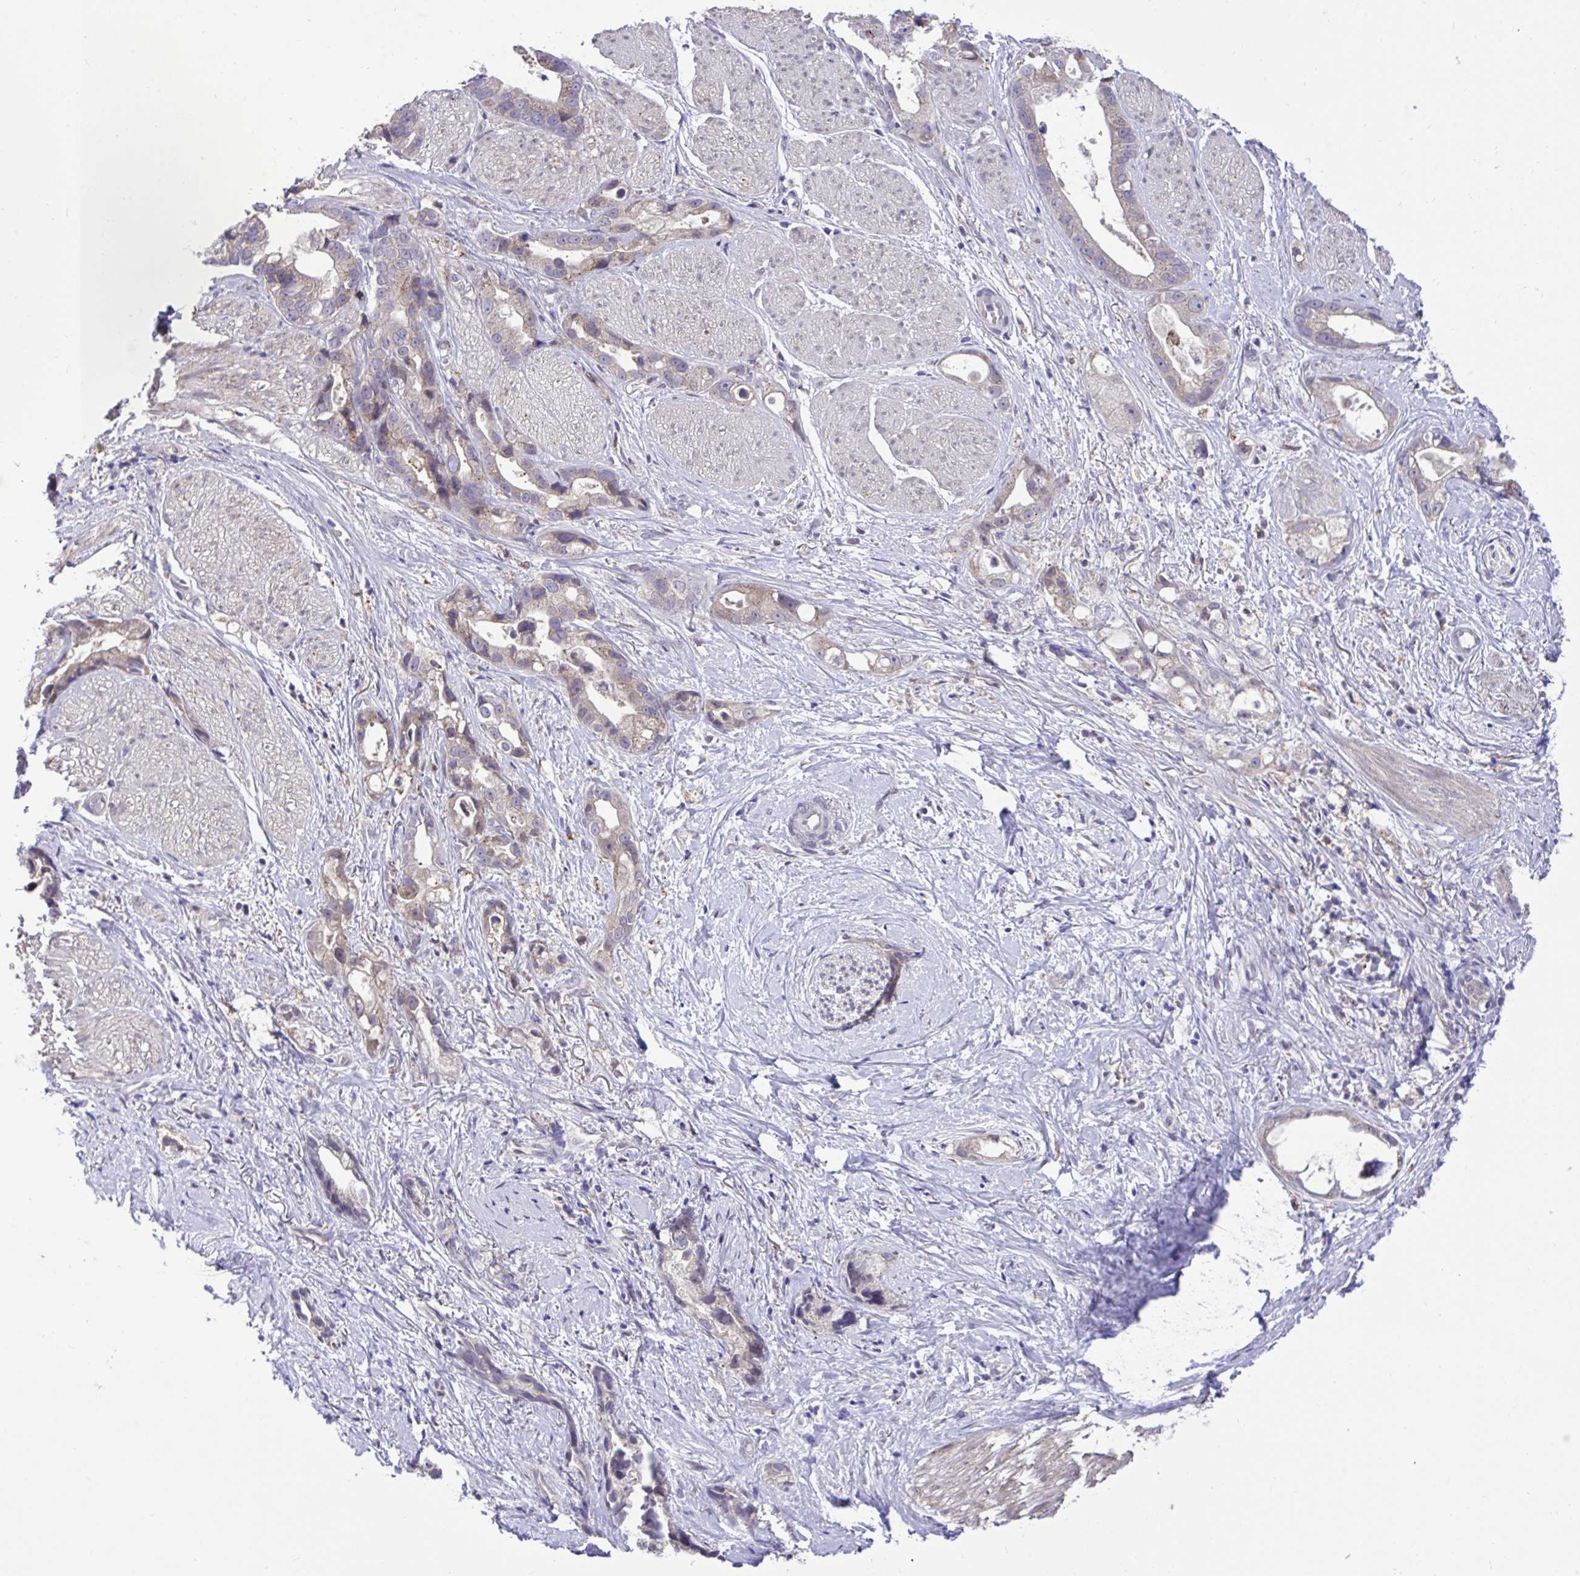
{"staining": {"intensity": "weak", "quantity": "<25%", "location": "cytoplasmic/membranous"}, "tissue": "stomach cancer", "cell_type": "Tumor cells", "image_type": "cancer", "snomed": [{"axis": "morphology", "description": "Adenocarcinoma, NOS"}, {"axis": "topography", "description": "Stomach"}], "caption": "Tumor cells show no significant expression in stomach cancer. The staining was performed using DAB (3,3'-diaminobenzidine) to visualize the protein expression in brown, while the nuclei were stained in blue with hematoxylin (Magnification: 20x).", "gene": "CEACAM18", "patient": {"sex": "male", "age": 55}}